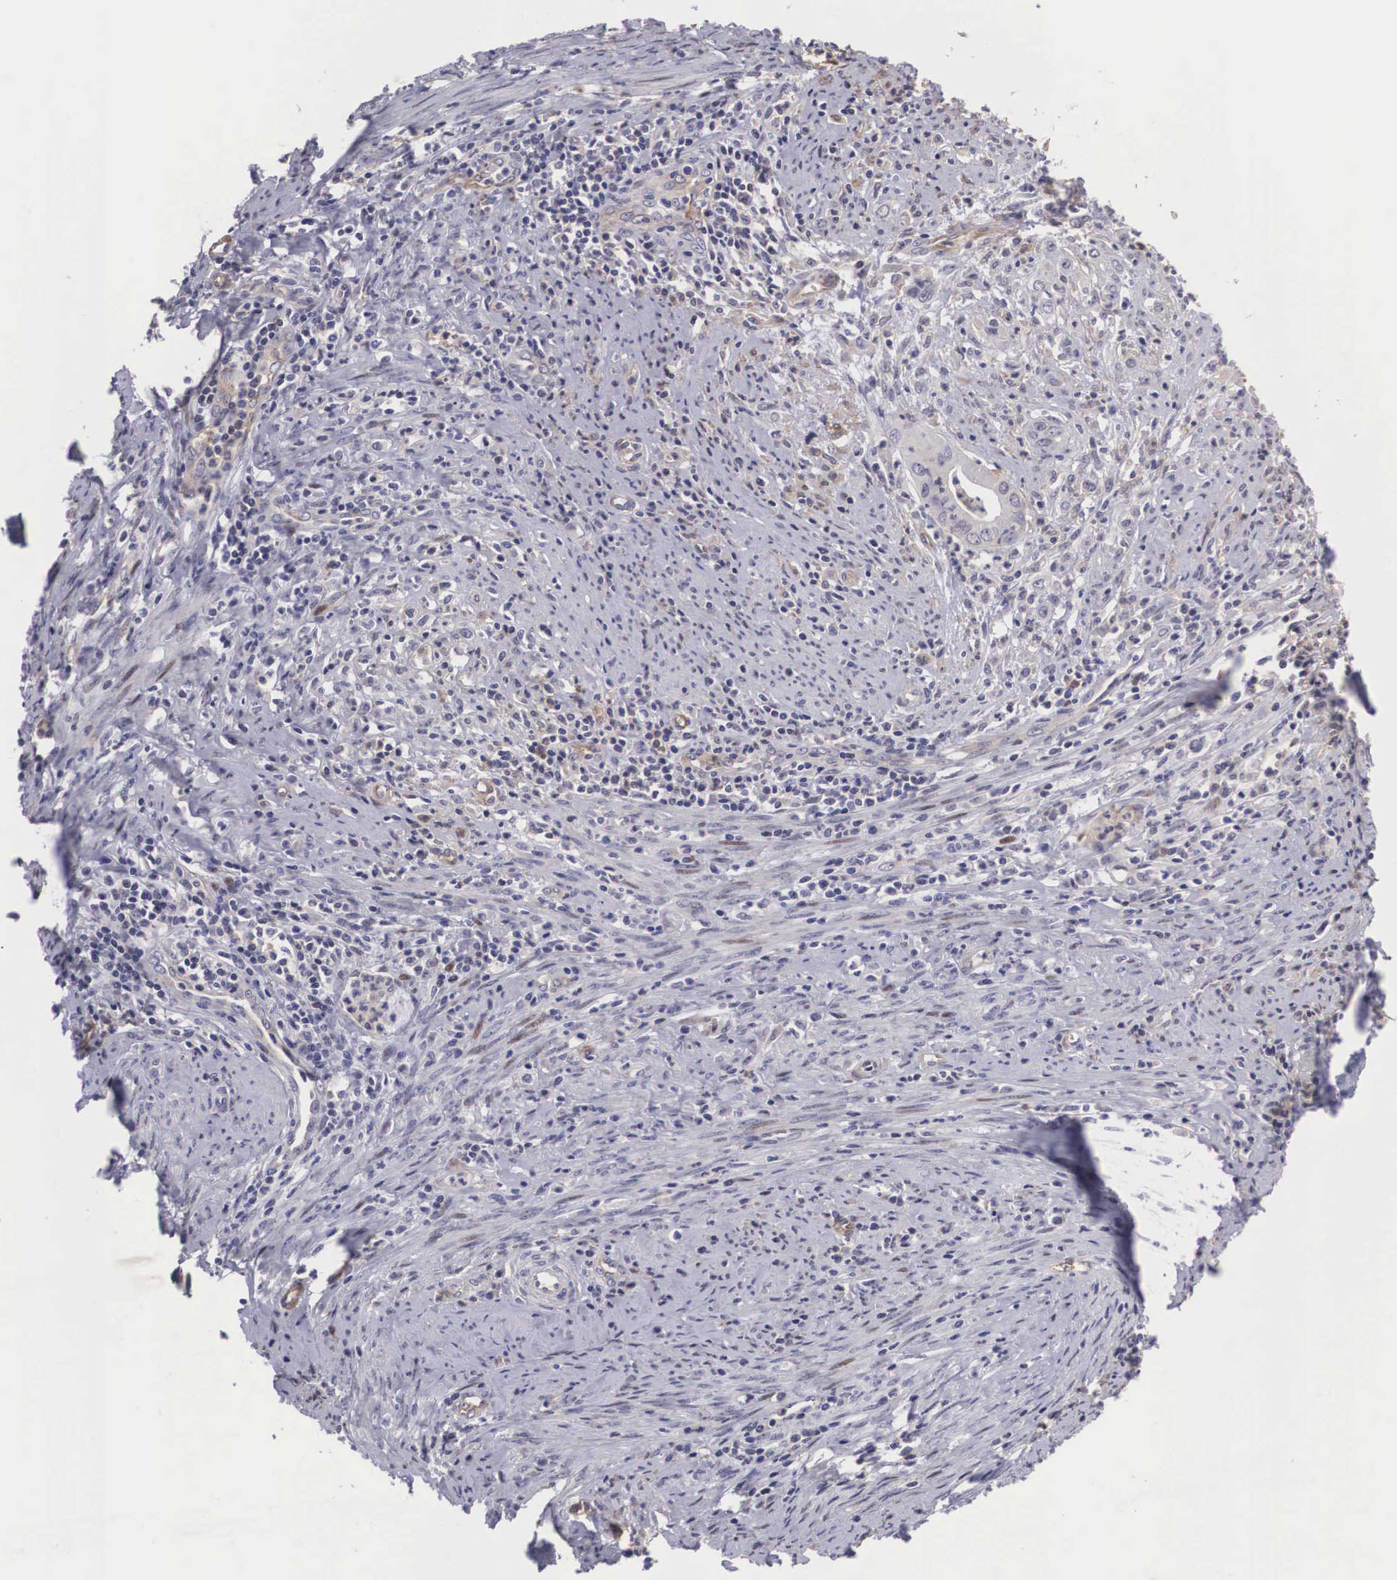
{"staining": {"intensity": "moderate", "quantity": "<25%", "location": "nuclear"}, "tissue": "cervical cancer", "cell_type": "Tumor cells", "image_type": "cancer", "snomed": [{"axis": "morphology", "description": "Normal tissue, NOS"}, {"axis": "morphology", "description": "Adenocarcinoma, NOS"}, {"axis": "topography", "description": "Cervix"}], "caption": "Adenocarcinoma (cervical) tissue exhibits moderate nuclear staining in about <25% of tumor cells, visualized by immunohistochemistry.", "gene": "EMID1", "patient": {"sex": "female", "age": 34}}